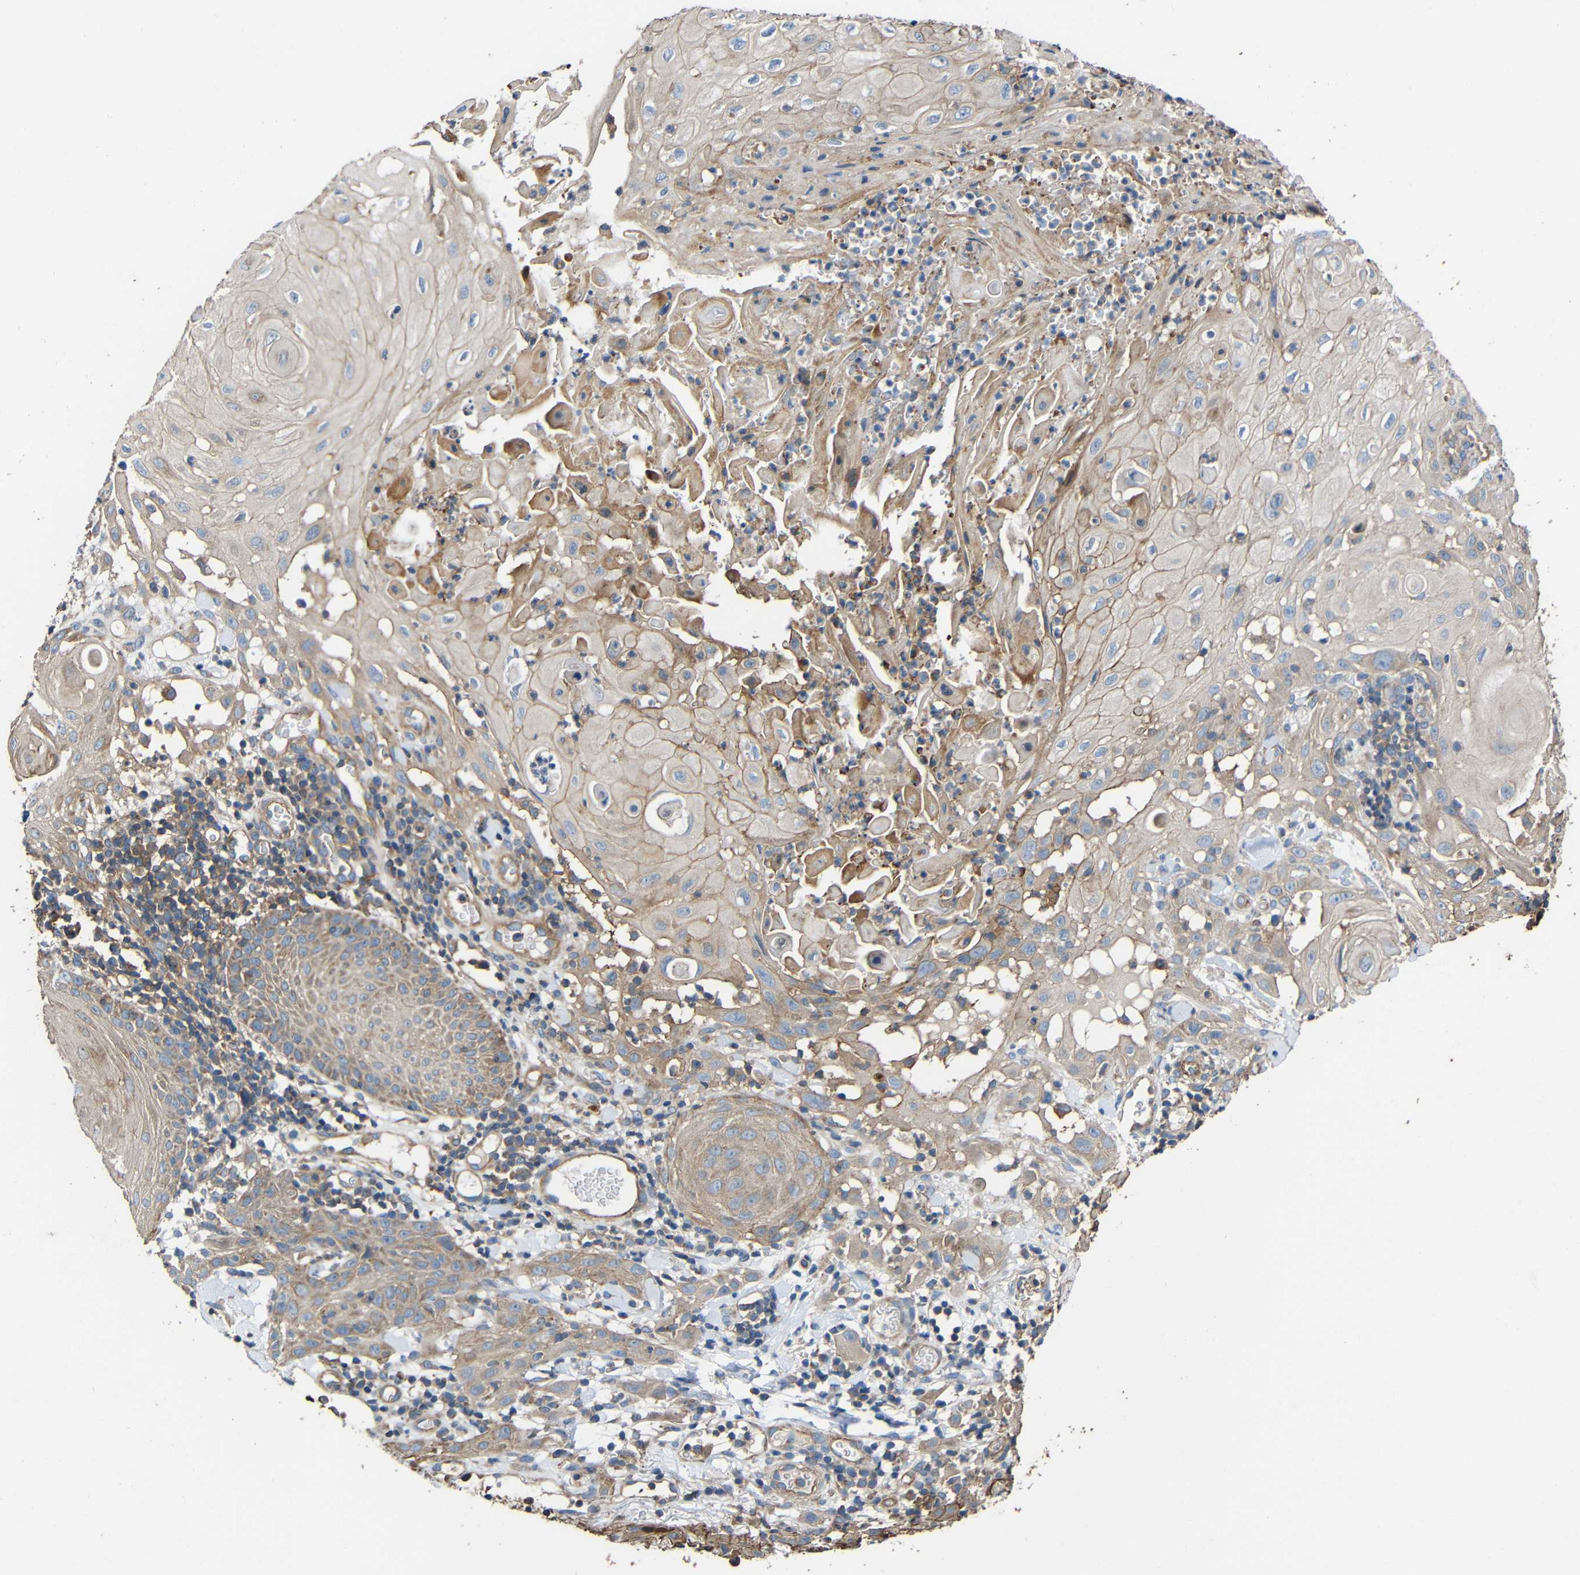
{"staining": {"intensity": "weak", "quantity": "25%-75%", "location": "cytoplasmic/membranous"}, "tissue": "skin cancer", "cell_type": "Tumor cells", "image_type": "cancer", "snomed": [{"axis": "morphology", "description": "Squamous cell carcinoma, NOS"}, {"axis": "topography", "description": "Skin"}], "caption": "Skin cancer stained with a brown dye demonstrates weak cytoplasmic/membranous positive expression in about 25%-75% of tumor cells.", "gene": "RHOT2", "patient": {"sex": "male", "age": 24}}